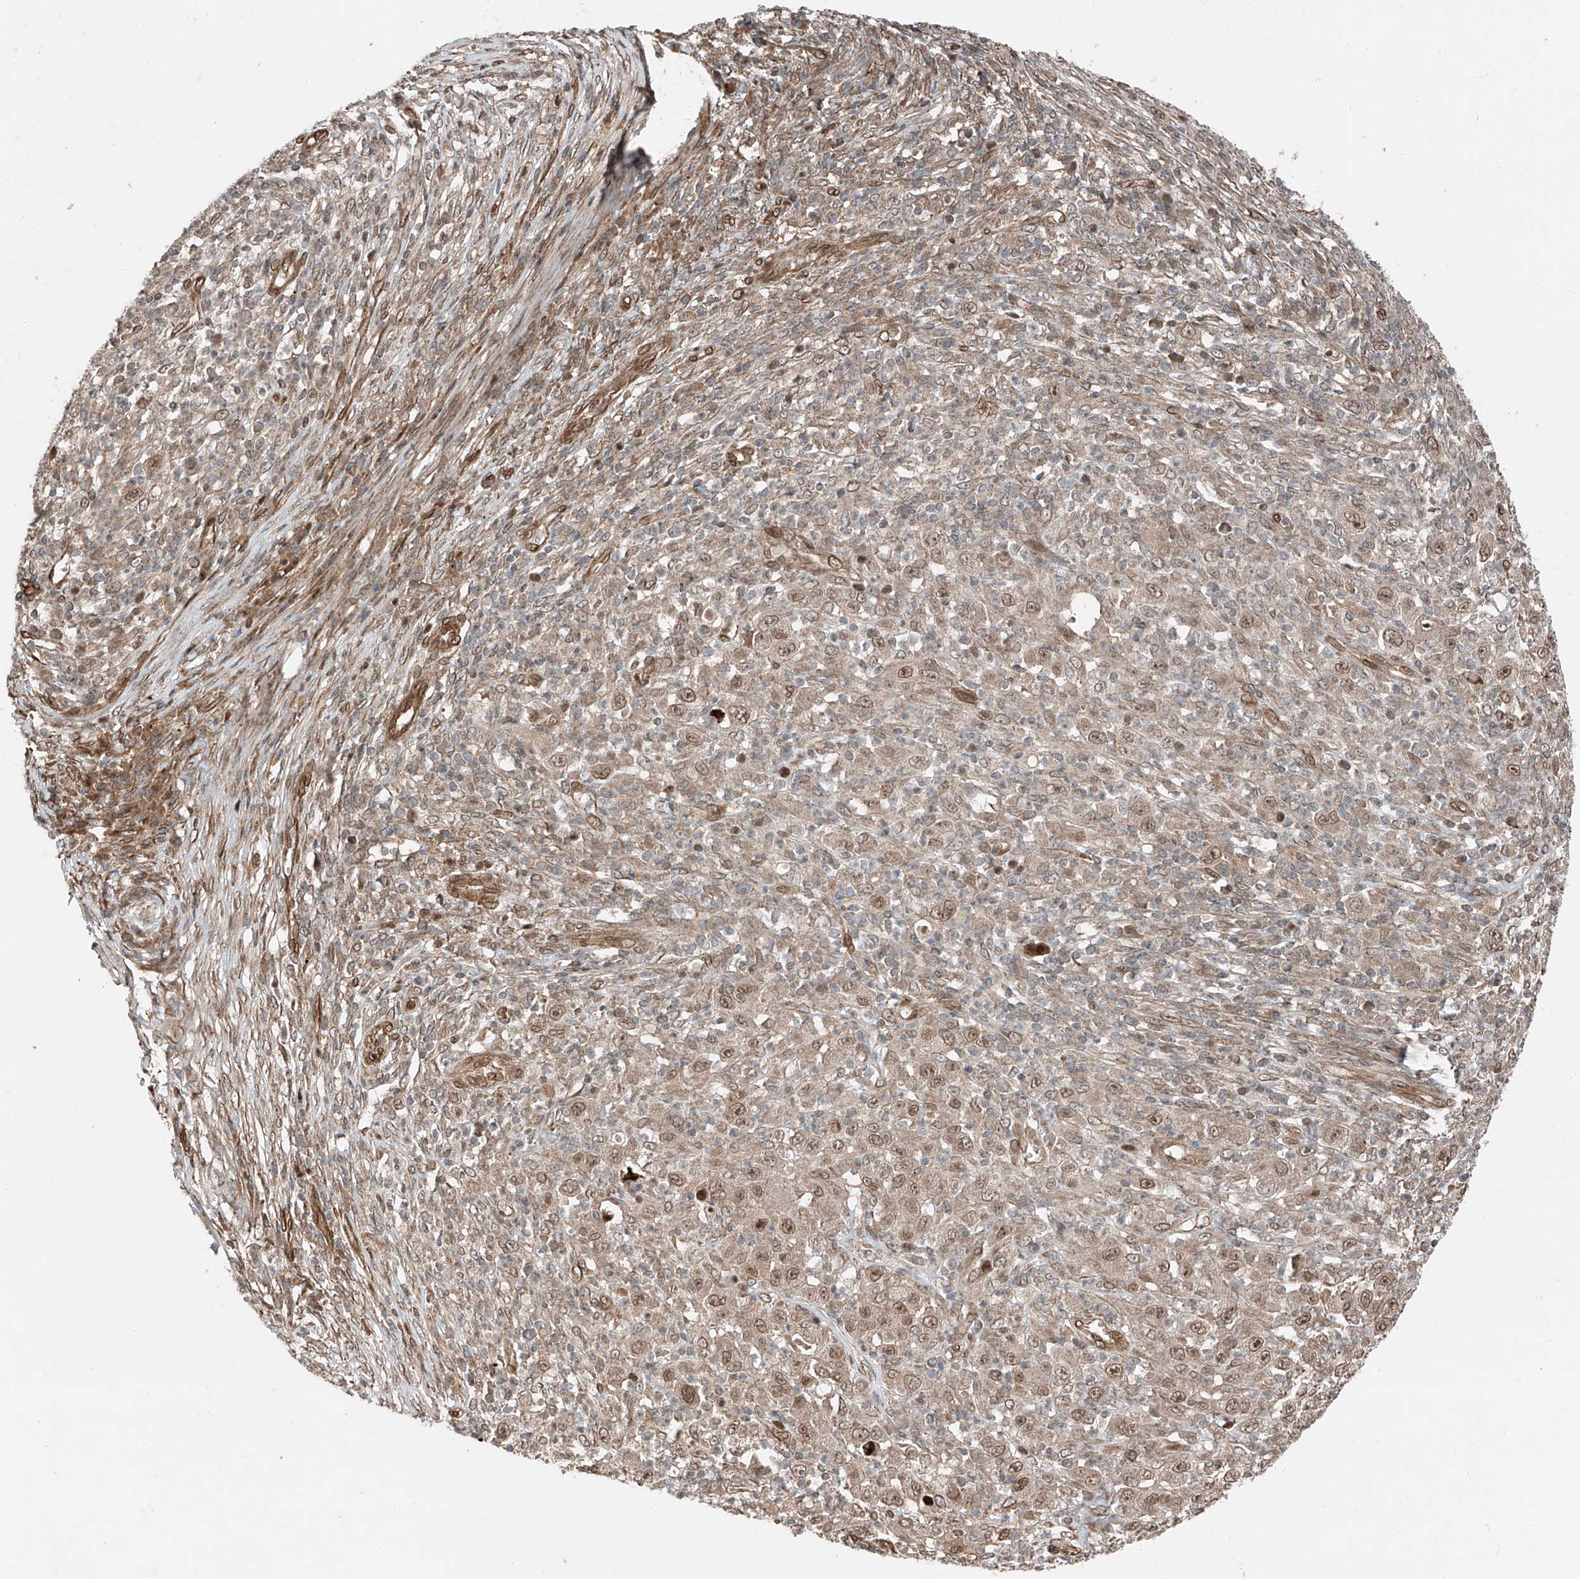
{"staining": {"intensity": "moderate", "quantity": ">75%", "location": "nuclear"}, "tissue": "melanoma", "cell_type": "Tumor cells", "image_type": "cancer", "snomed": [{"axis": "morphology", "description": "Malignant melanoma, Metastatic site"}, {"axis": "topography", "description": "Skin"}], "caption": "High-magnification brightfield microscopy of melanoma stained with DAB (brown) and counterstained with hematoxylin (blue). tumor cells exhibit moderate nuclear expression is identified in approximately>75% of cells. (DAB (3,3'-diaminobenzidine) IHC, brown staining for protein, blue staining for nuclei).", "gene": "CEP162", "patient": {"sex": "female", "age": 56}}